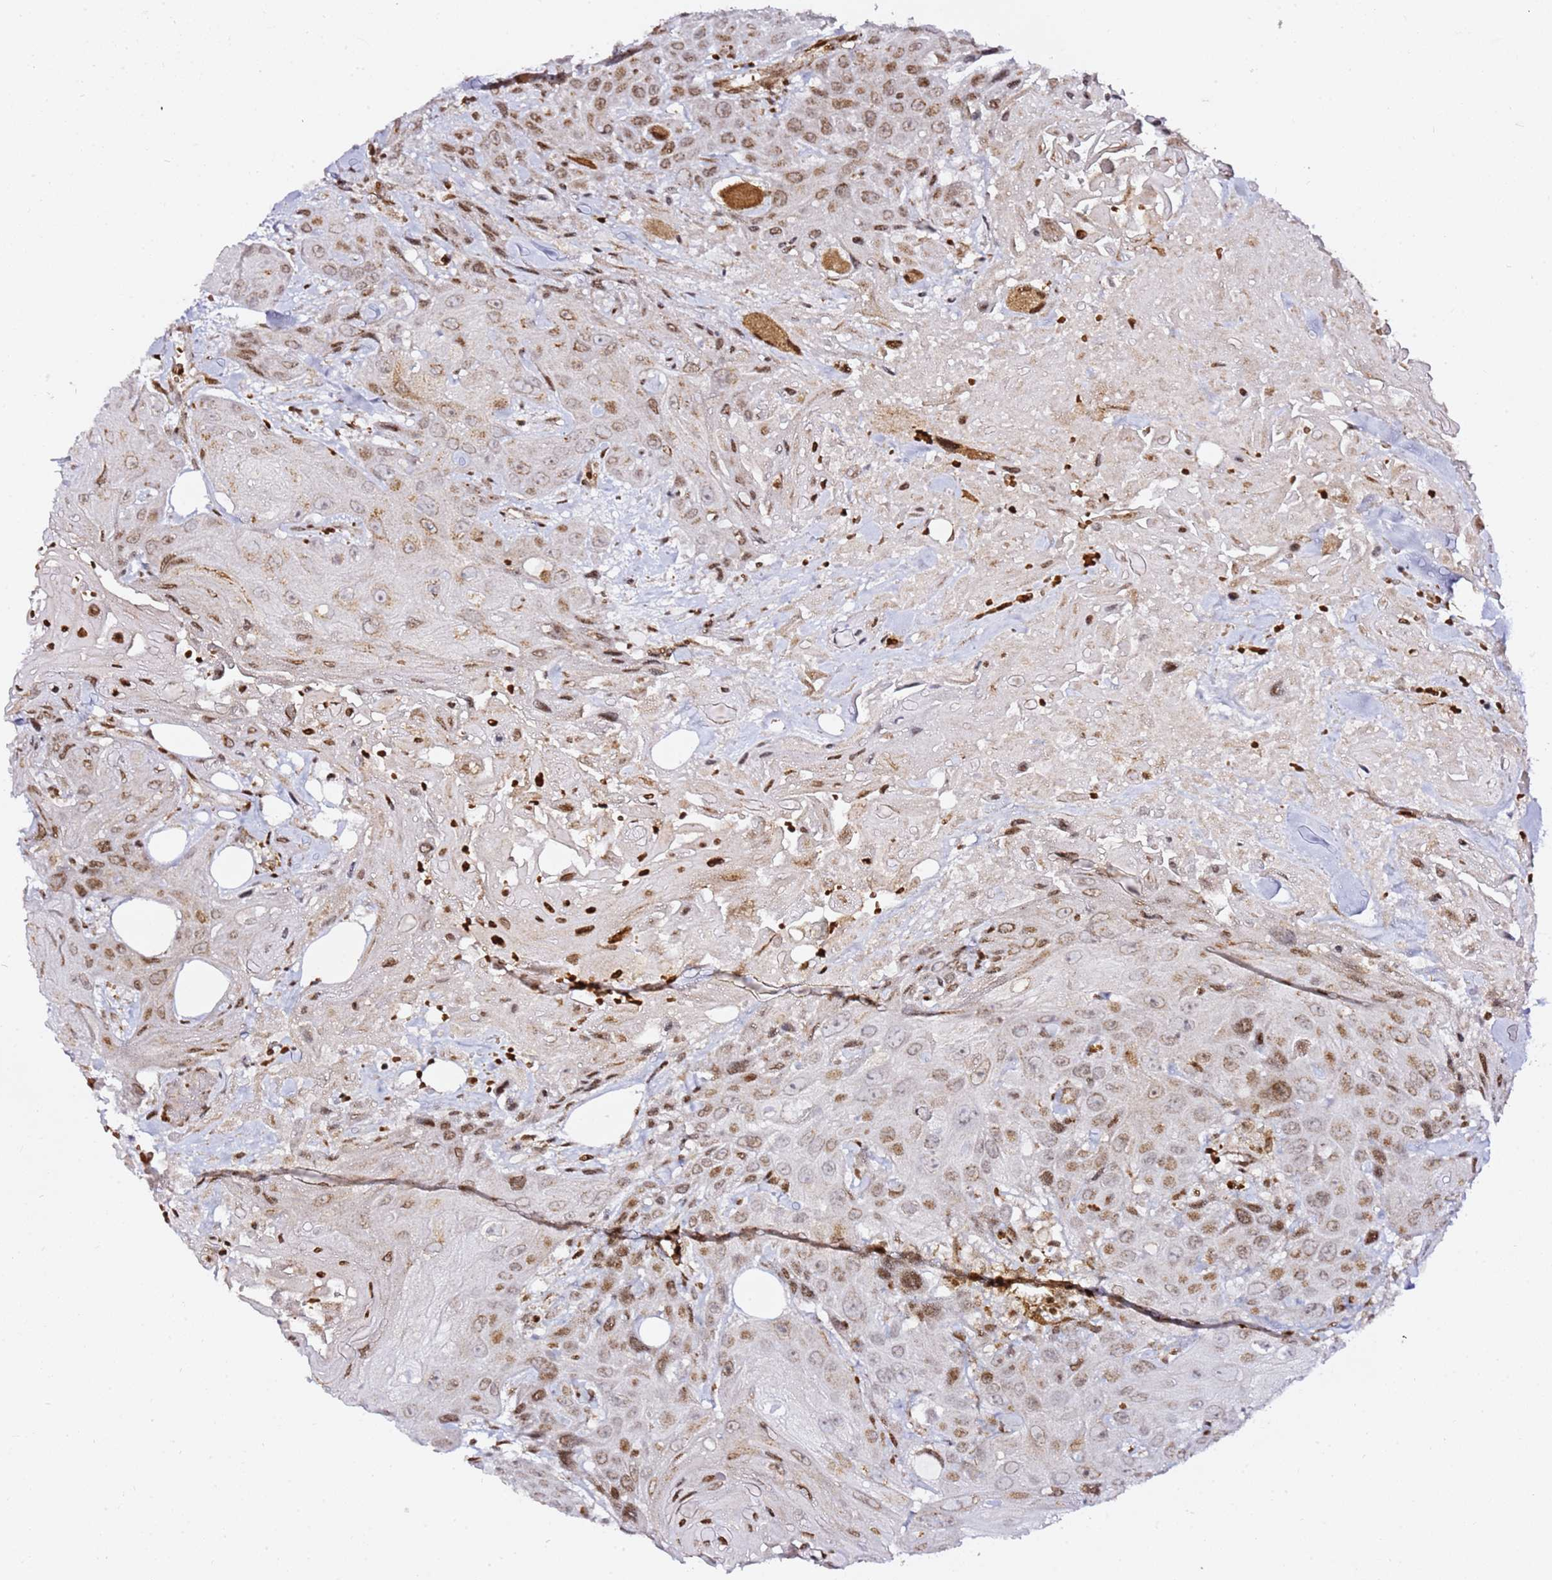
{"staining": {"intensity": "strong", "quantity": "25%-75%", "location": "nuclear"}, "tissue": "head and neck cancer", "cell_type": "Tumor cells", "image_type": "cancer", "snomed": [{"axis": "morphology", "description": "Squamous cell carcinoma, NOS"}, {"axis": "topography", "description": "Head-Neck"}], "caption": "DAB immunohistochemical staining of human head and neck squamous cell carcinoma displays strong nuclear protein staining in about 25%-75% of tumor cells.", "gene": "GBP2", "patient": {"sex": "male", "age": 81}}